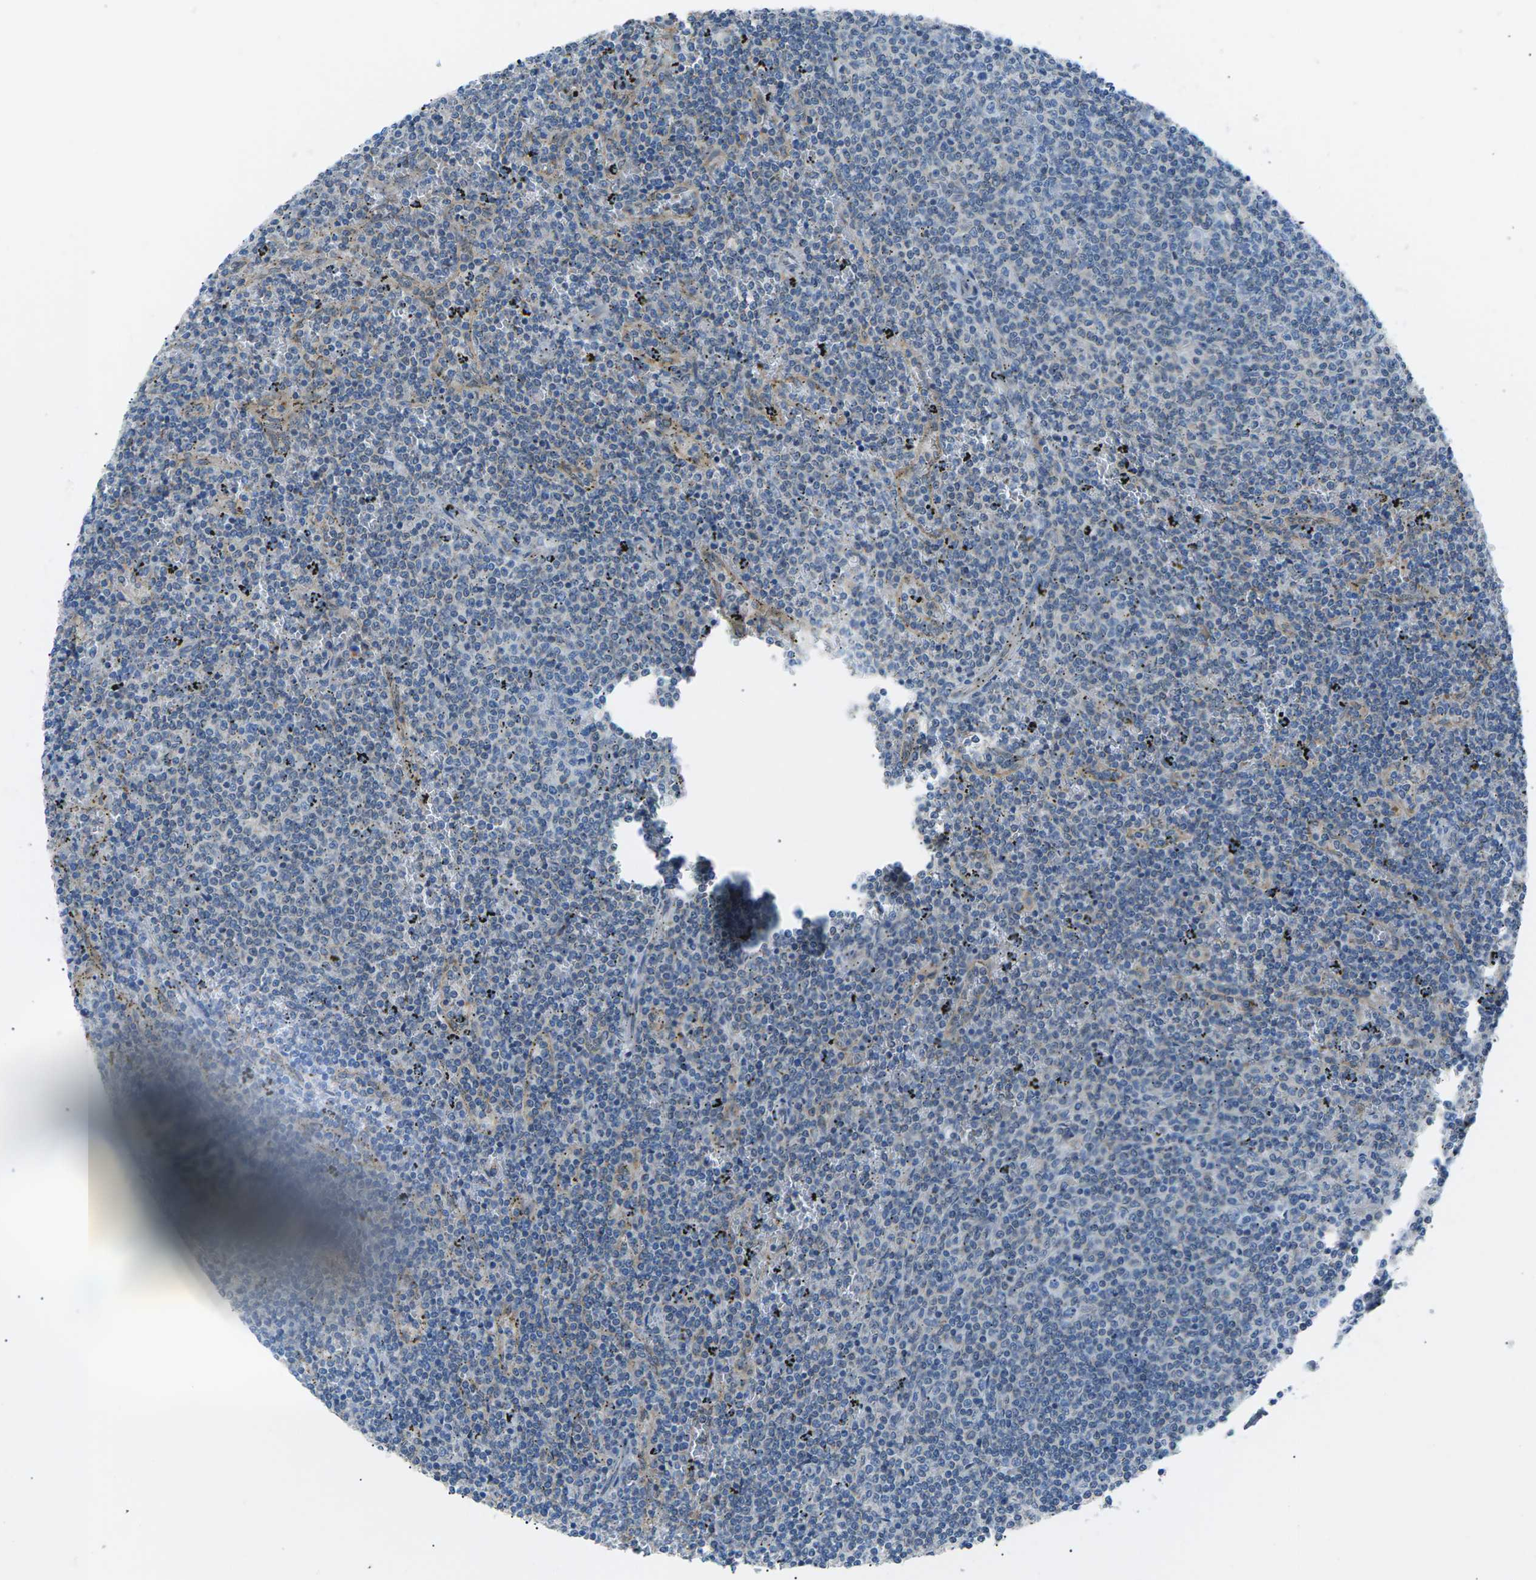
{"staining": {"intensity": "negative", "quantity": "none", "location": "none"}, "tissue": "lymphoma", "cell_type": "Tumor cells", "image_type": "cancer", "snomed": [{"axis": "morphology", "description": "Malignant lymphoma, non-Hodgkin's type, Low grade"}, {"axis": "topography", "description": "Spleen"}], "caption": "Immunohistochemistry (IHC) of low-grade malignant lymphoma, non-Hodgkin's type reveals no staining in tumor cells.", "gene": "ZDHHC24", "patient": {"sex": "female", "age": 50}}